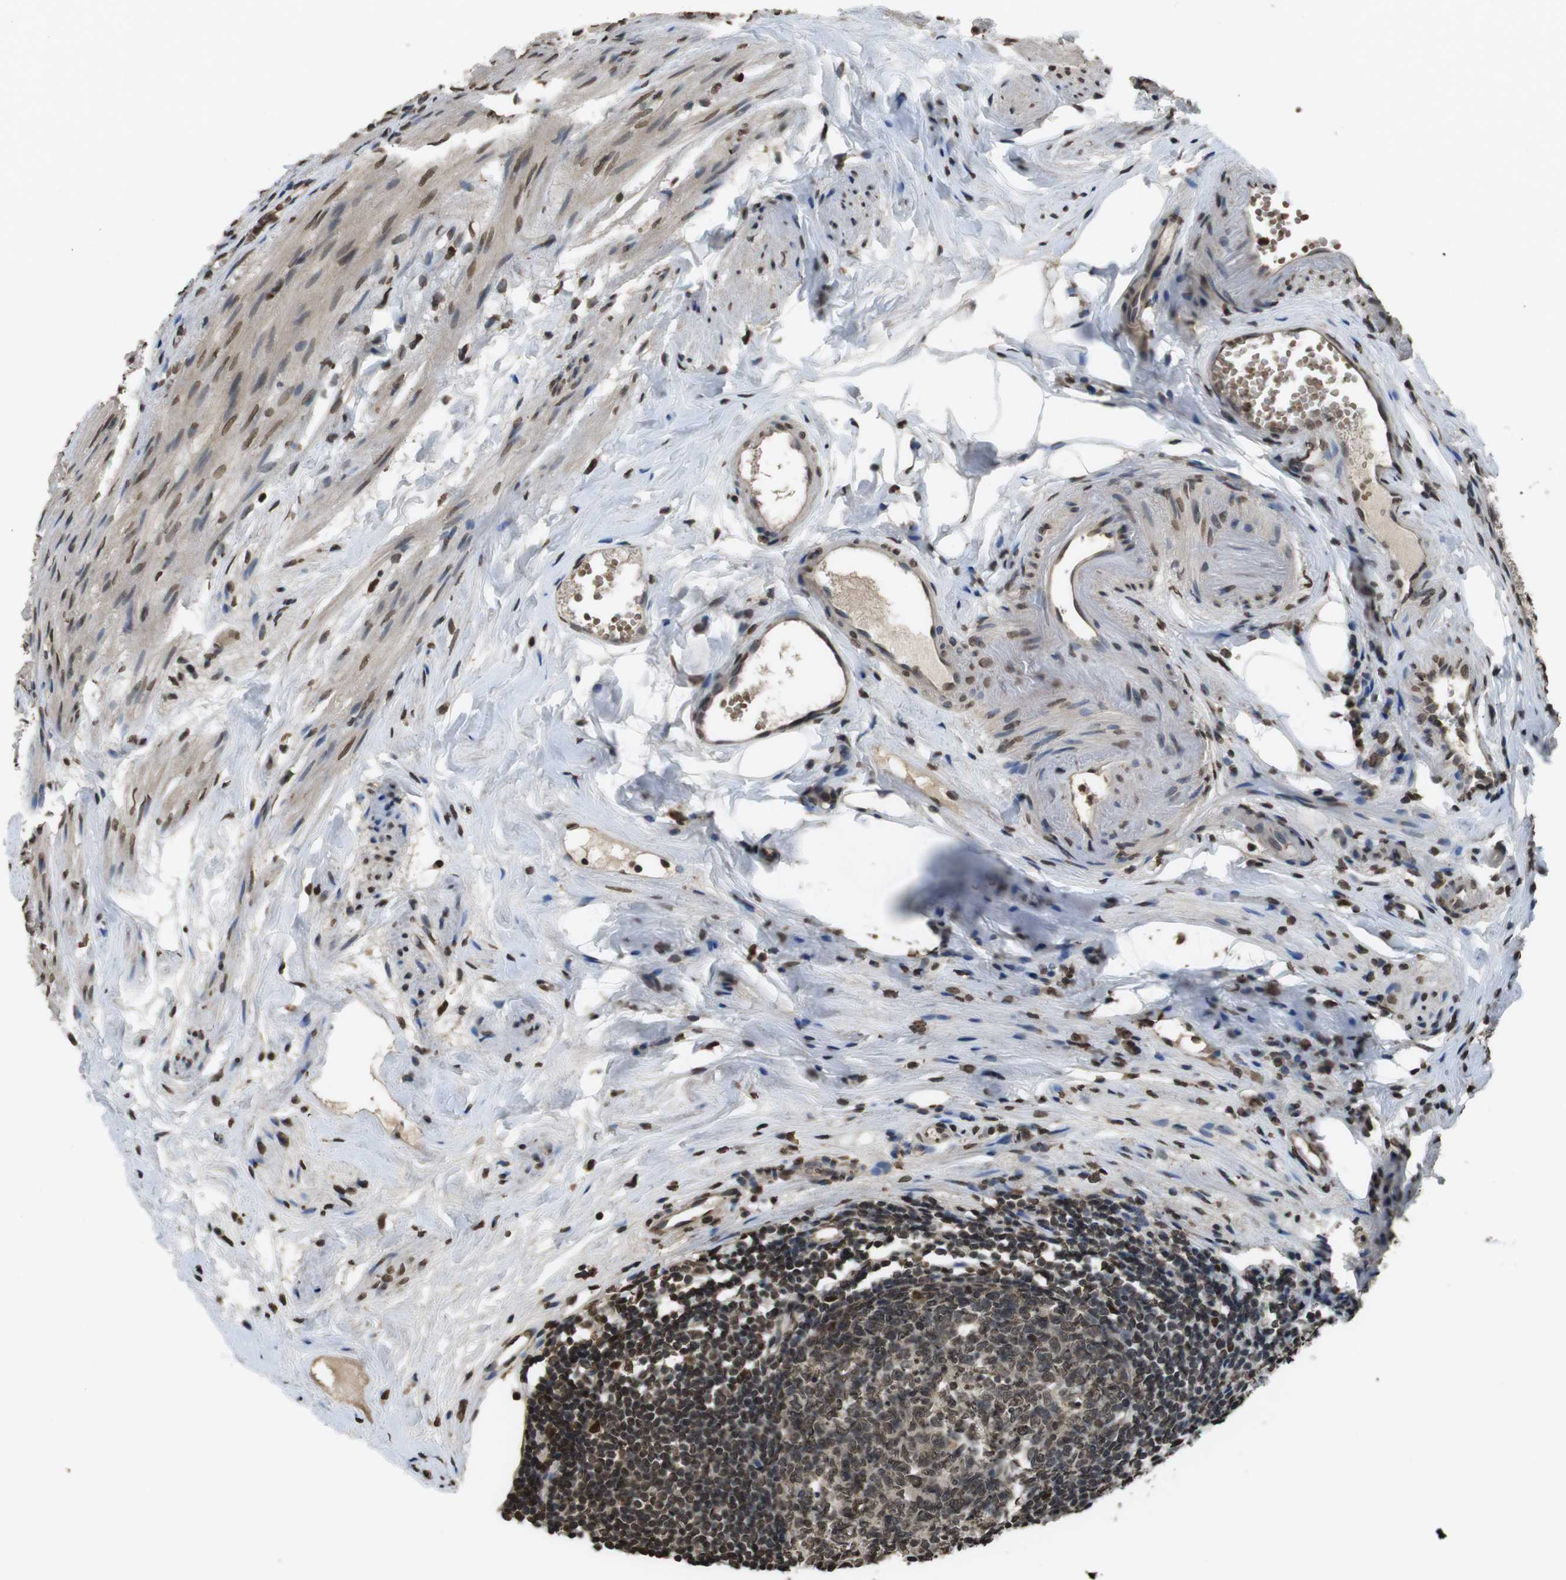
{"staining": {"intensity": "moderate", "quantity": ">75%", "location": "cytoplasmic/membranous,nuclear"}, "tissue": "appendix", "cell_type": "Glandular cells", "image_type": "normal", "snomed": [{"axis": "morphology", "description": "Normal tissue, NOS"}, {"axis": "topography", "description": "Appendix"}], "caption": "Immunohistochemistry (IHC) staining of benign appendix, which demonstrates medium levels of moderate cytoplasmic/membranous,nuclear positivity in approximately >75% of glandular cells indicating moderate cytoplasmic/membranous,nuclear protein expression. The staining was performed using DAB (3,3'-diaminobenzidine) (brown) for protein detection and nuclei were counterstained in hematoxylin (blue).", "gene": "MAF", "patient": {"sex": "female", "age": 77}}